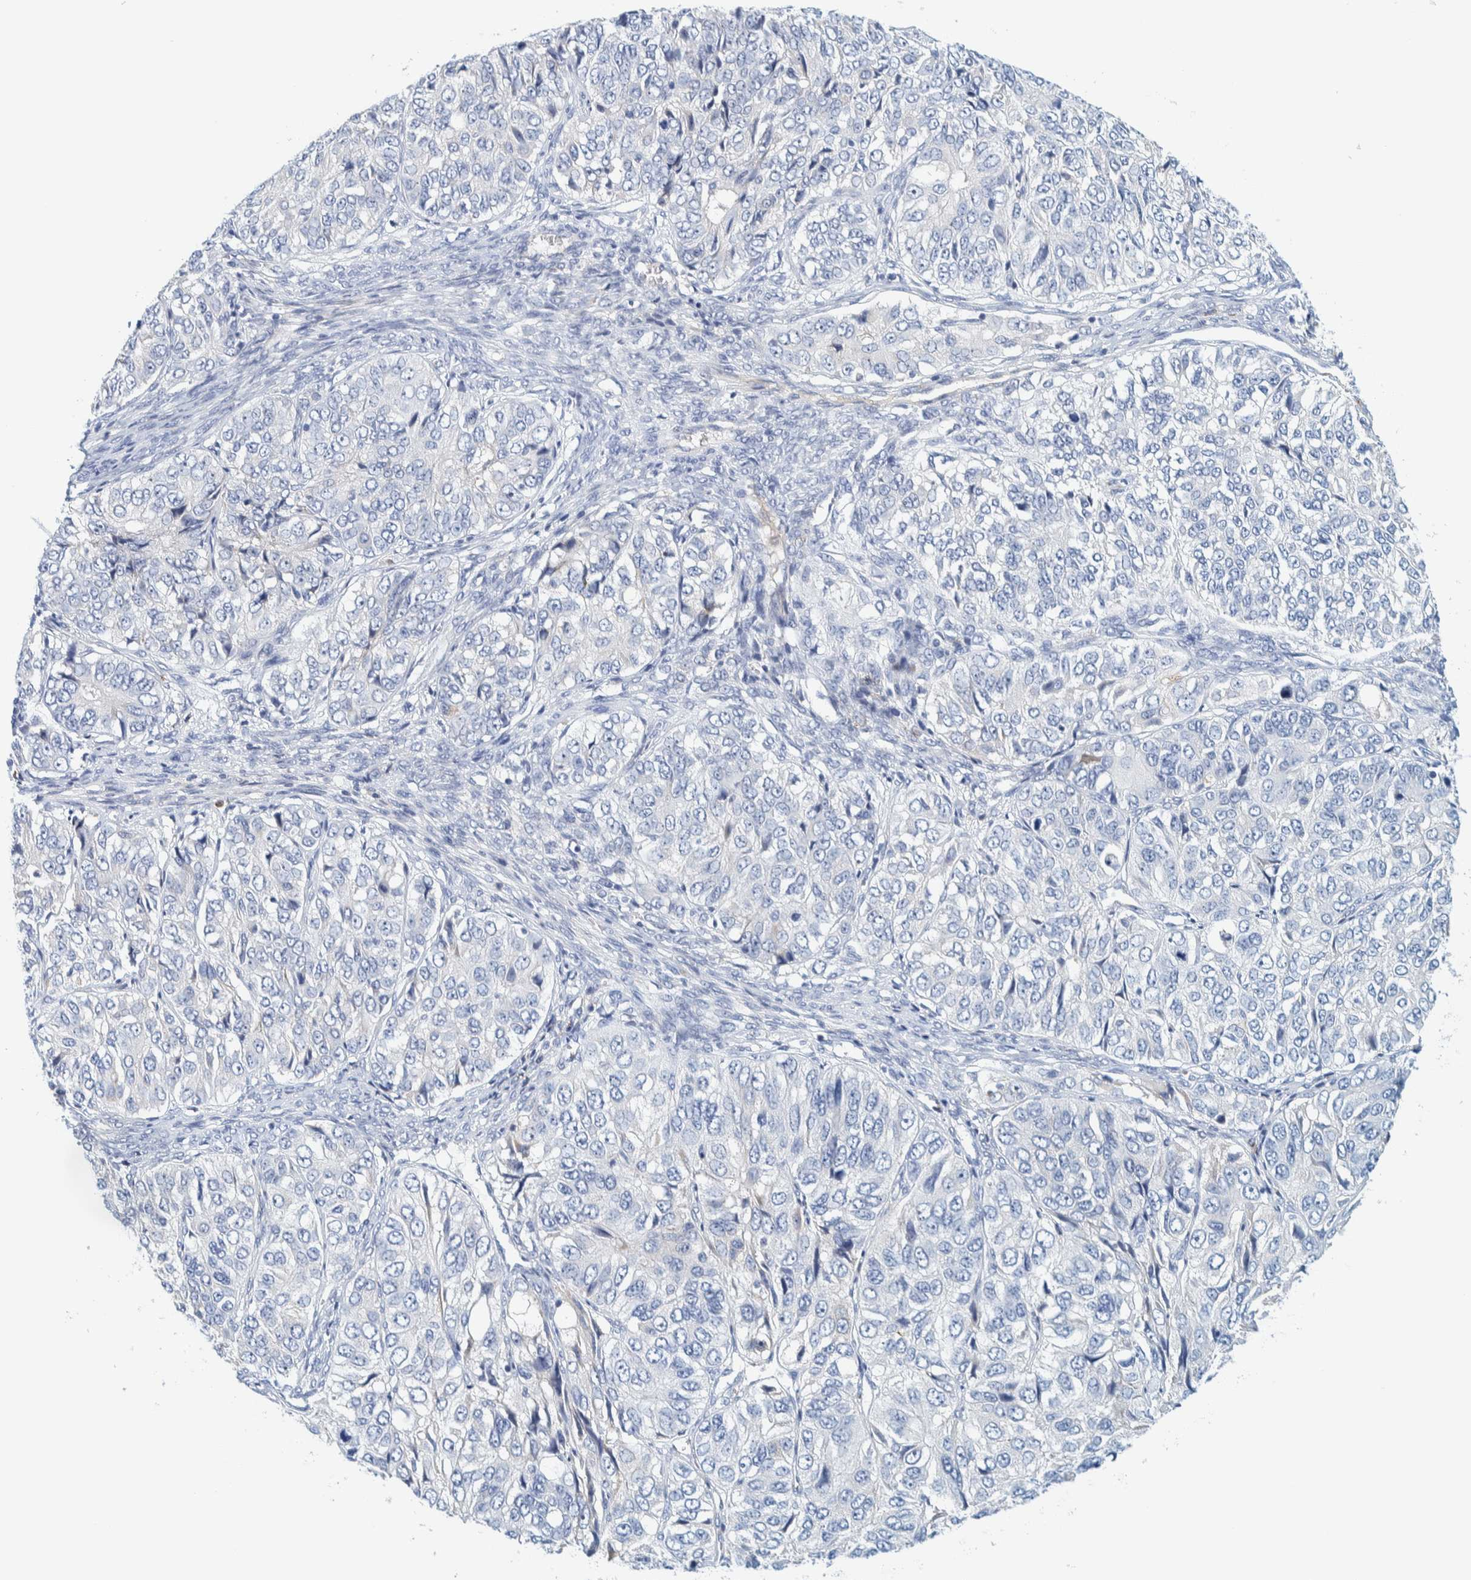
{"staining": {"intensity": "negative", "quantity": "none", "location": "none"}, "tissue": "ovarian cancer", "cell_type": "Tumor cells", "image_type": "cancer", "snomed": [{"axis": "morphology", "description": "Carcinoma, endometroid"}, {"axis": "topography", "description": "Ovary"}], "caption": "This is a photomicrograph of IHC staining of ovarian endometroid carcinoma, which shows no staining in tumor cells.", "gene": "MOG", "patient": {"sex": "female", "age": 51}}